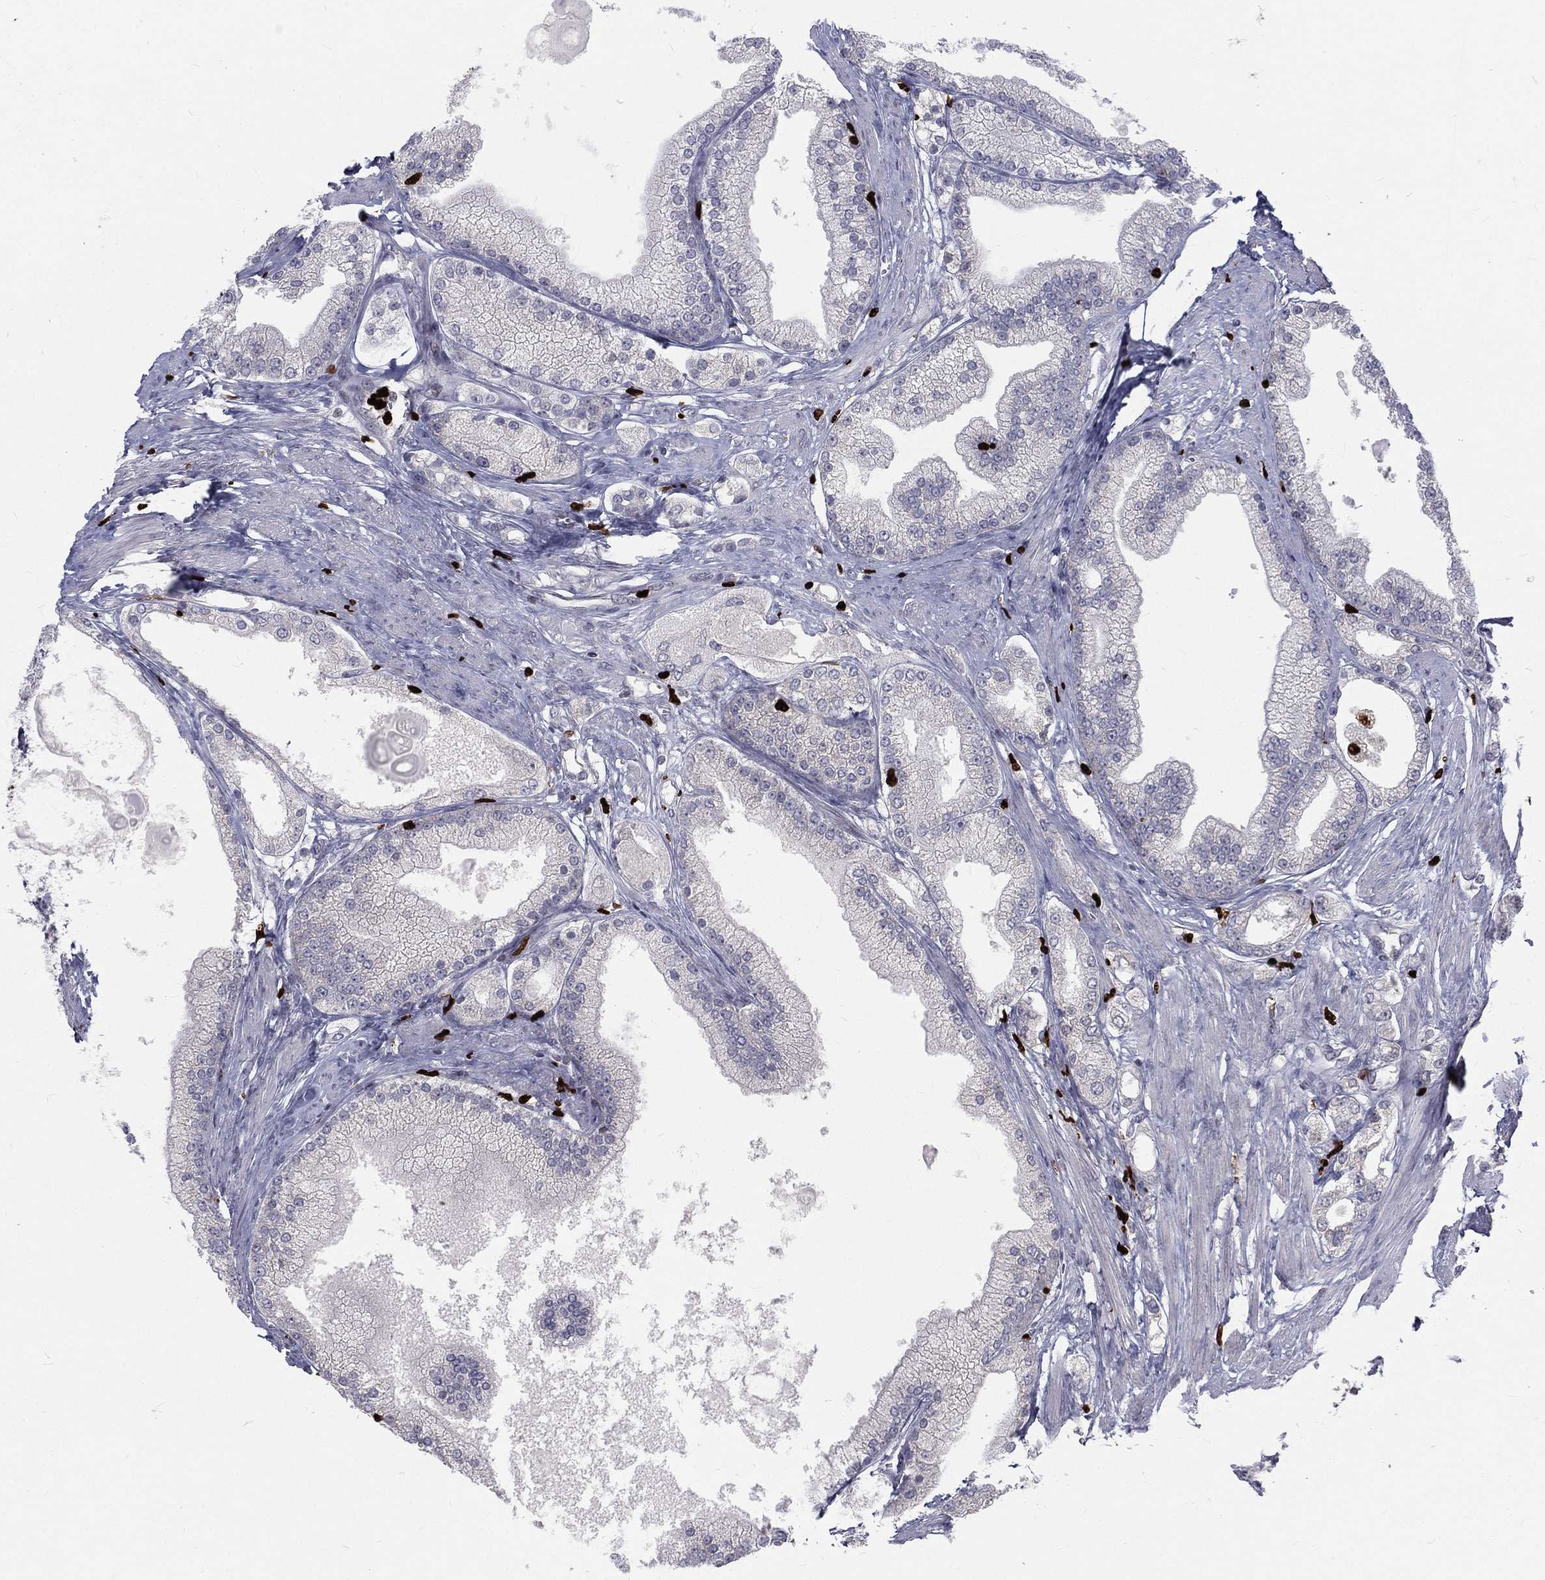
{"staining": {"intensity": "negative", "quantity": "none", "location": "none"}, "tissue": "prostate cancer", "cell_type": "Tumor cells", "image_type": "cancer", "snomed": [{"axis": "morphology", "description": "Adenocarcinoma, NOS"}, {"axis": "topography", "description": "Prostate and seminal vesicle, NOS"}, {"axis": "topography", "description": "Prostate"}], "caption": "Immunohistochemistry of human adenocarcinoma (prostate) shows no positivity in tumor cells.", "gene": "MNDA", "patient": {"sex": "male", "age": 67}}